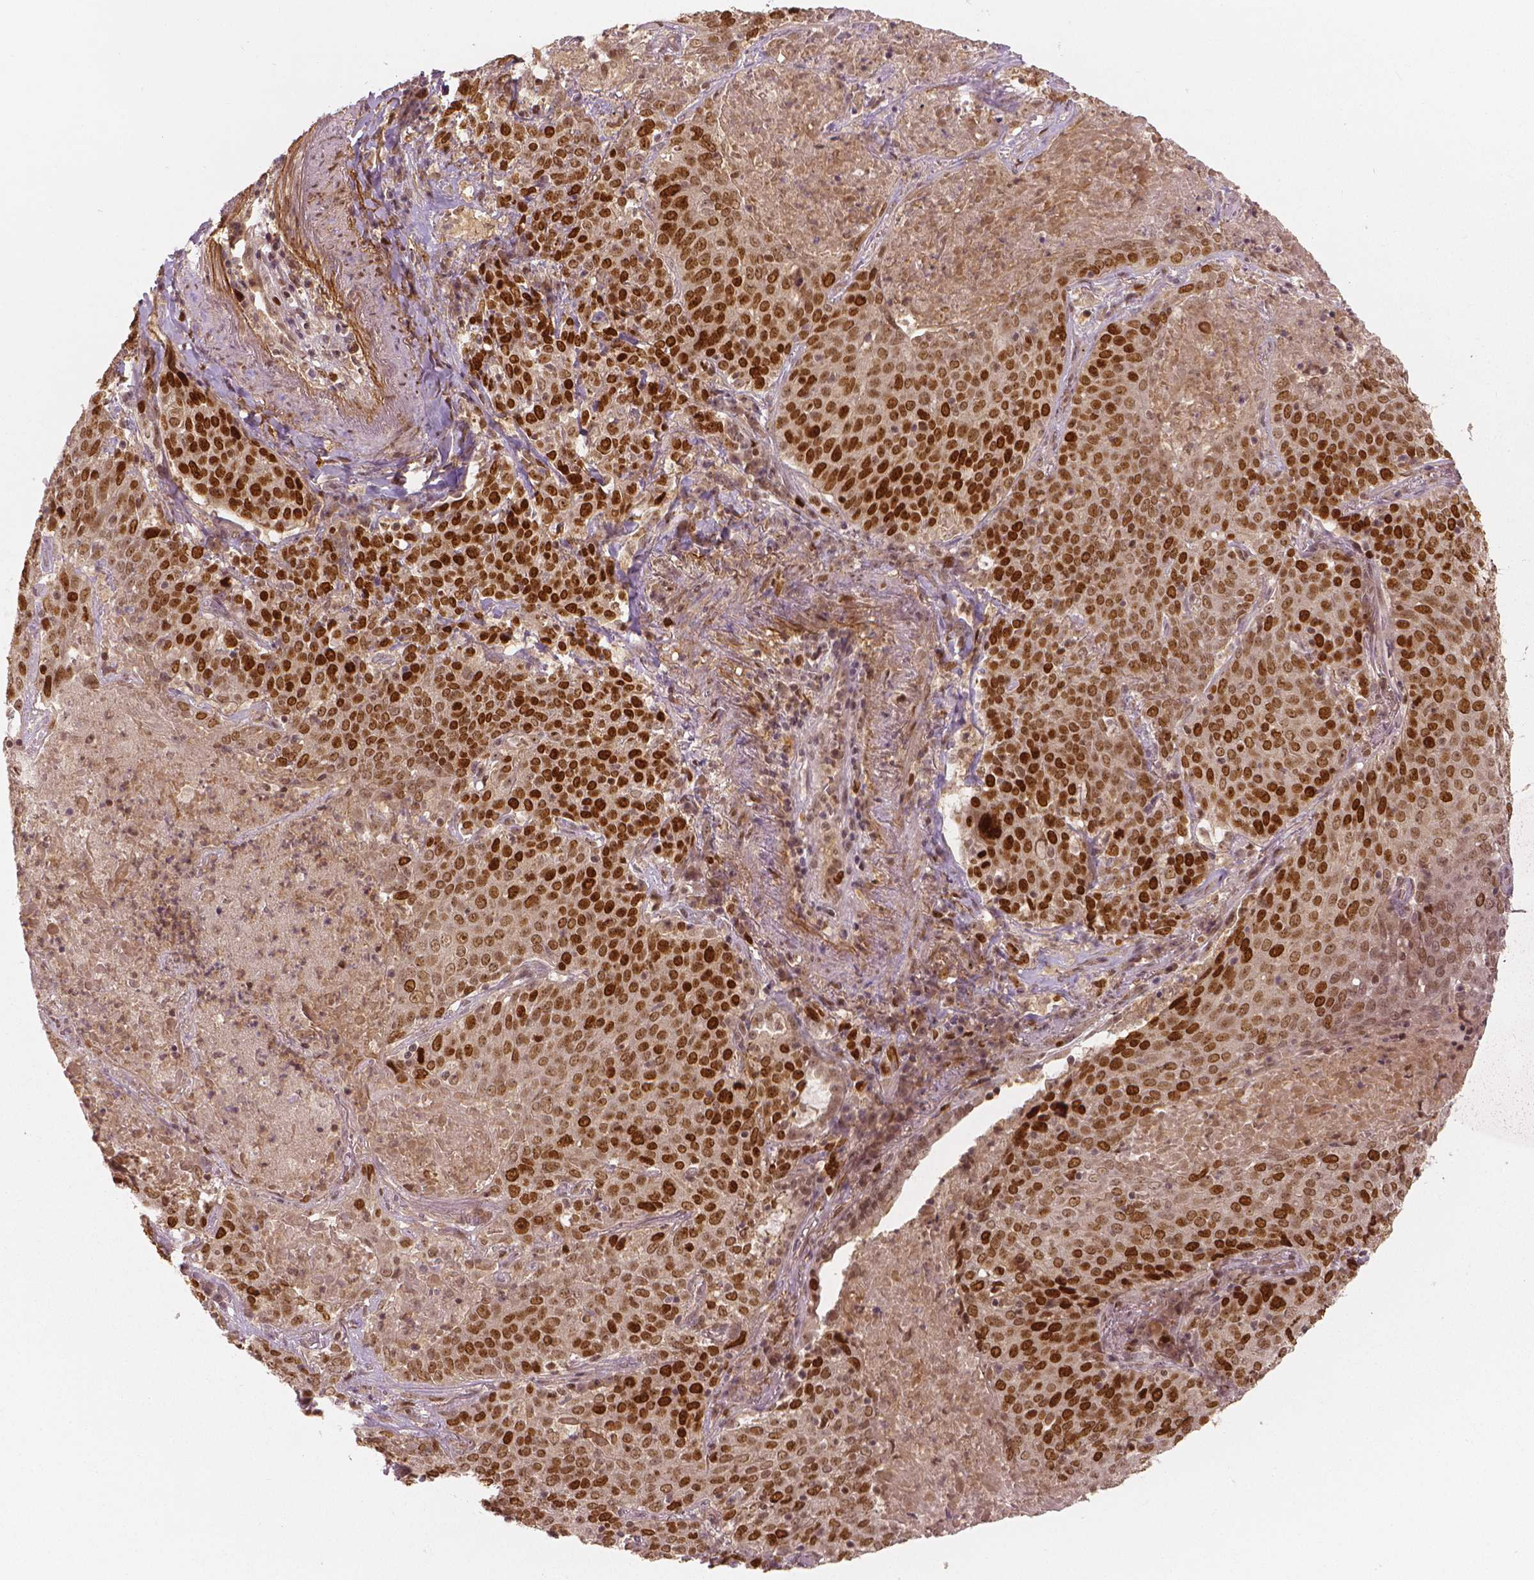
{"staining": {"intensity": "strong", "quantity": ">75%", "location": "nuclear"}, "tissue": "lung cancer", "cell_type": "Tumor cells", "image_type": "cancer", "snomed": [{"axis": "morphology", "description": "Squamous cell carcinoma, NOS"}, {"axis": "topography", "description": "Lung"}], "caption": "Immunohistochemistry (IHC) histopathology image of human lung cancer stained for a protein (brown), which exhibits high levels of strong nuclear staining in about >75% of tumor cells.", "gene": "NSD2", "patient": {"sex": "male", "age": 82}}